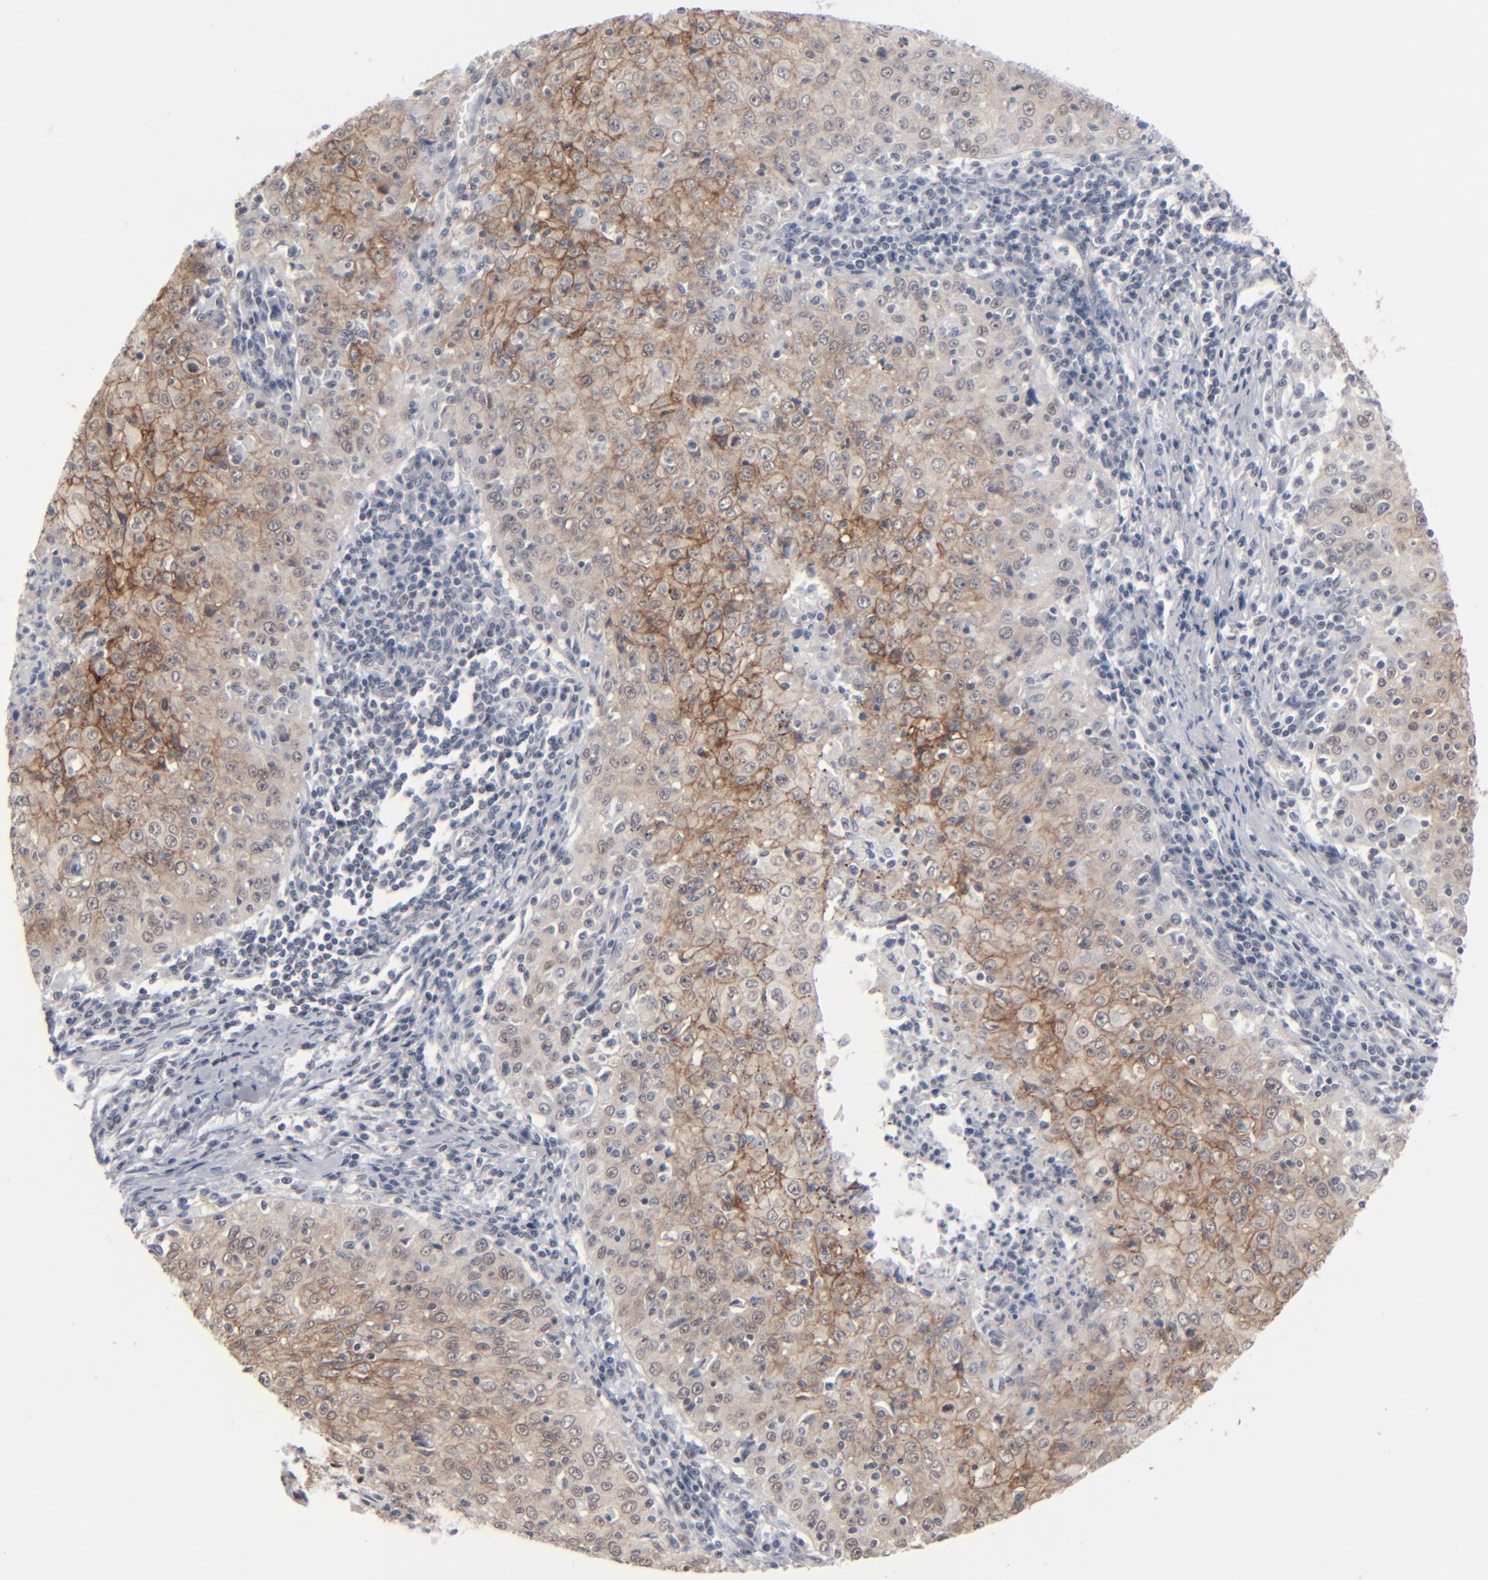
{"staining": {"intensity": "moderate", "quantity": "25%-75%", "location": "cytoplasmic/membranous"}, "tissue": "cervical cancer", "cell_type": "Tumor cells", "image_type": "cancer", "snomed": [{"axis": "morphology", "description": "Squamous cell carcinoma, NOS"}, {"axis": "topography", "description": "Cervix"}], "caption": "A high-resolution photomicrograph shows IHC staining of squamous cell carcinoma (cervical), which demonstrates moderate cytoplasmic/membranous staining in about 25%-75% of tumor cells.", "gene": "IRF9", "patient": {"sex": "female", "age": 27}}